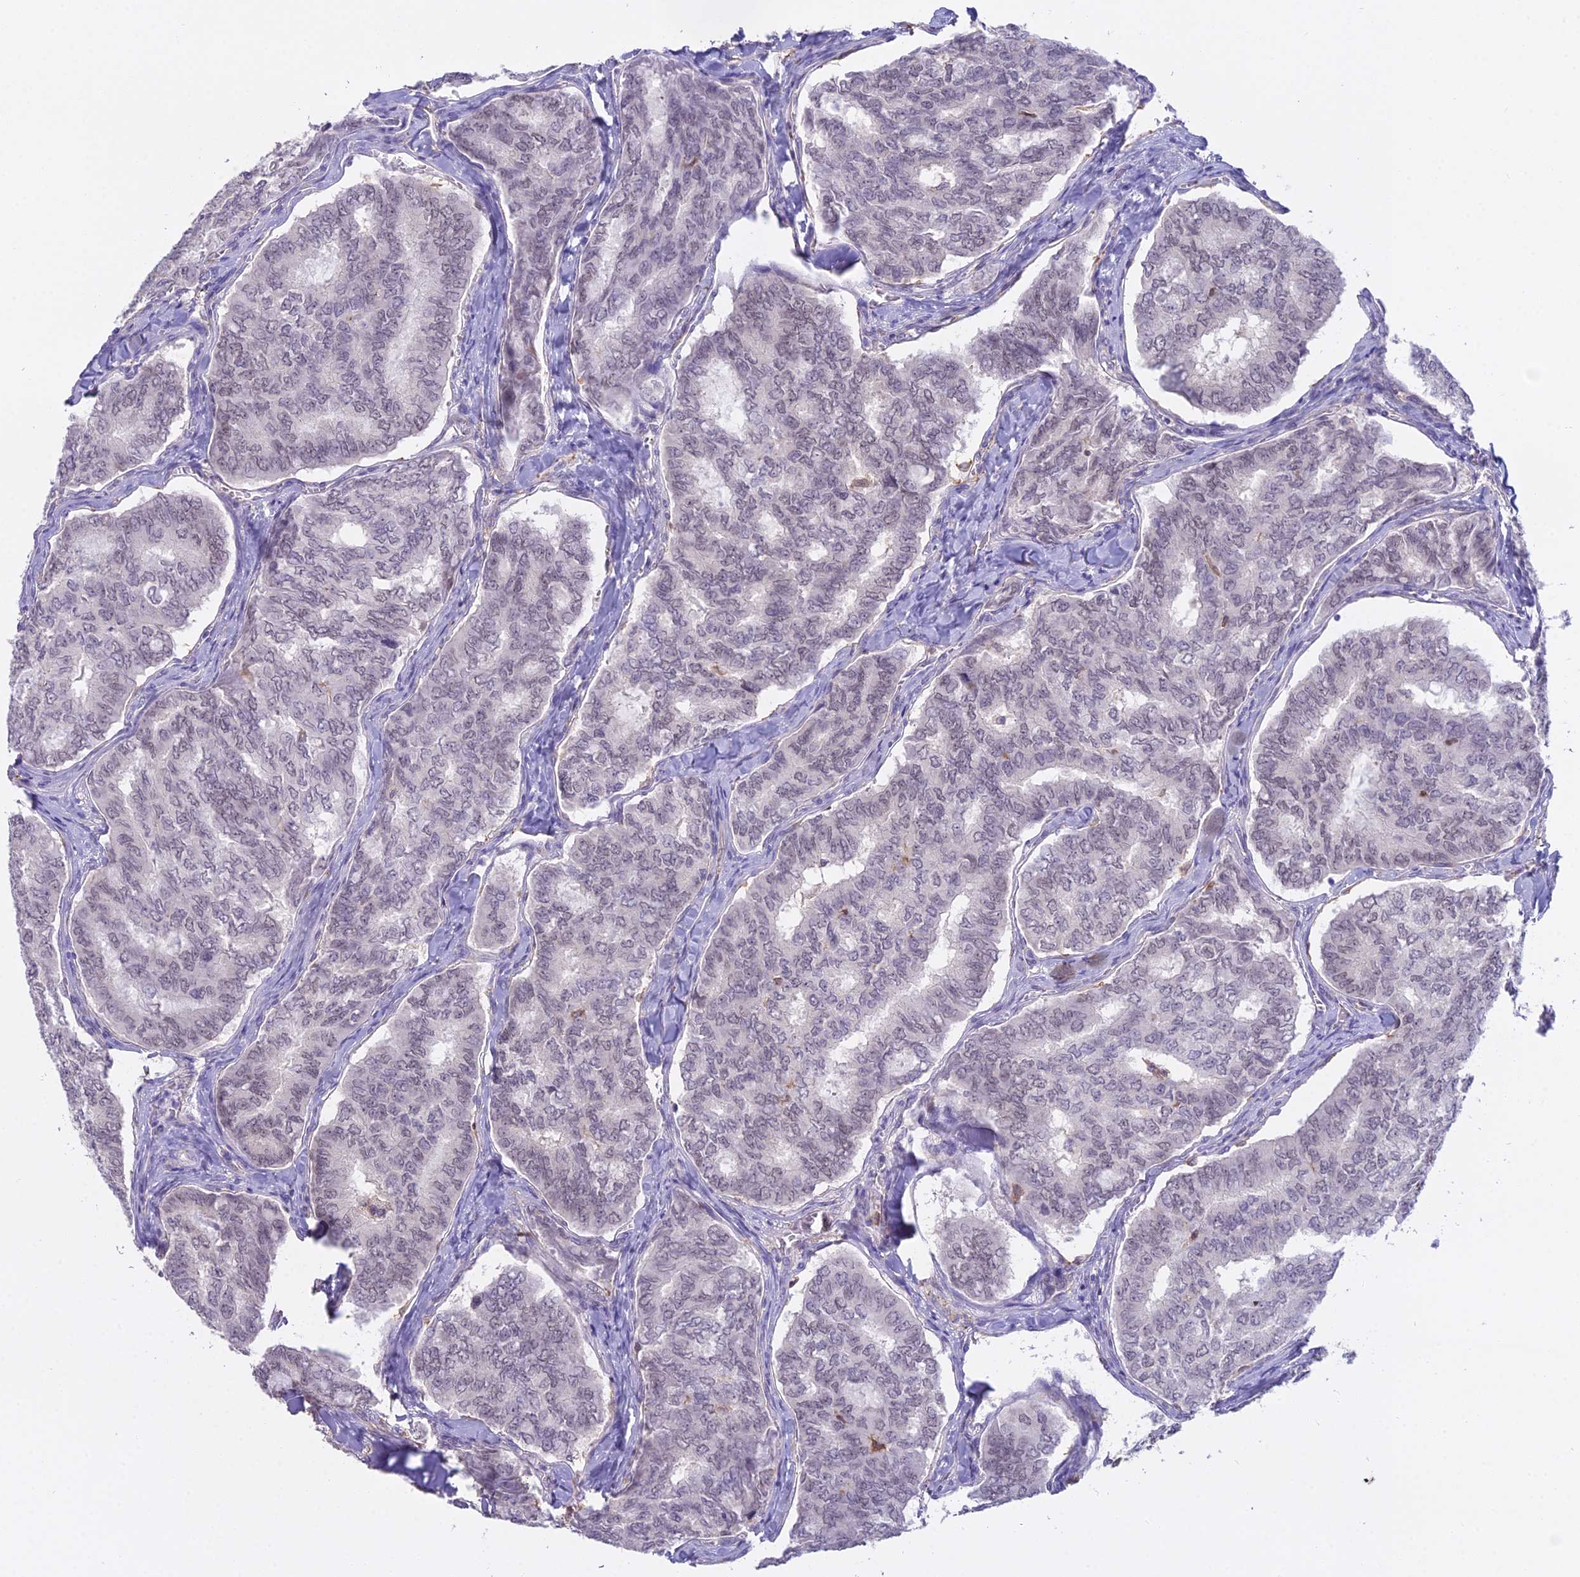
{"staining": {"intensity": "negative", "quantity": "none", "location": "none"}, "tissue": "thyroid cancer", "cell_type": "Tumor cells", "image_type": "cancer", "snomed": [{"axis": "morphology", "description": "Papillary adenocarcinoma, NOS"}, {"axis": "topography", "description": "Thyroid gland"}], "caption": "Tumor cells are negative for protein expression in human thyroid papillary adenocarcinoma. (Stains: DAB (3,3'-diaminobenzidine) IHC with hematoxylin counter stain, Microscopy: brightfield microscopy at high magnification).", "gene": "BLNK", "patient": {"sex": "female", "age": 35}}